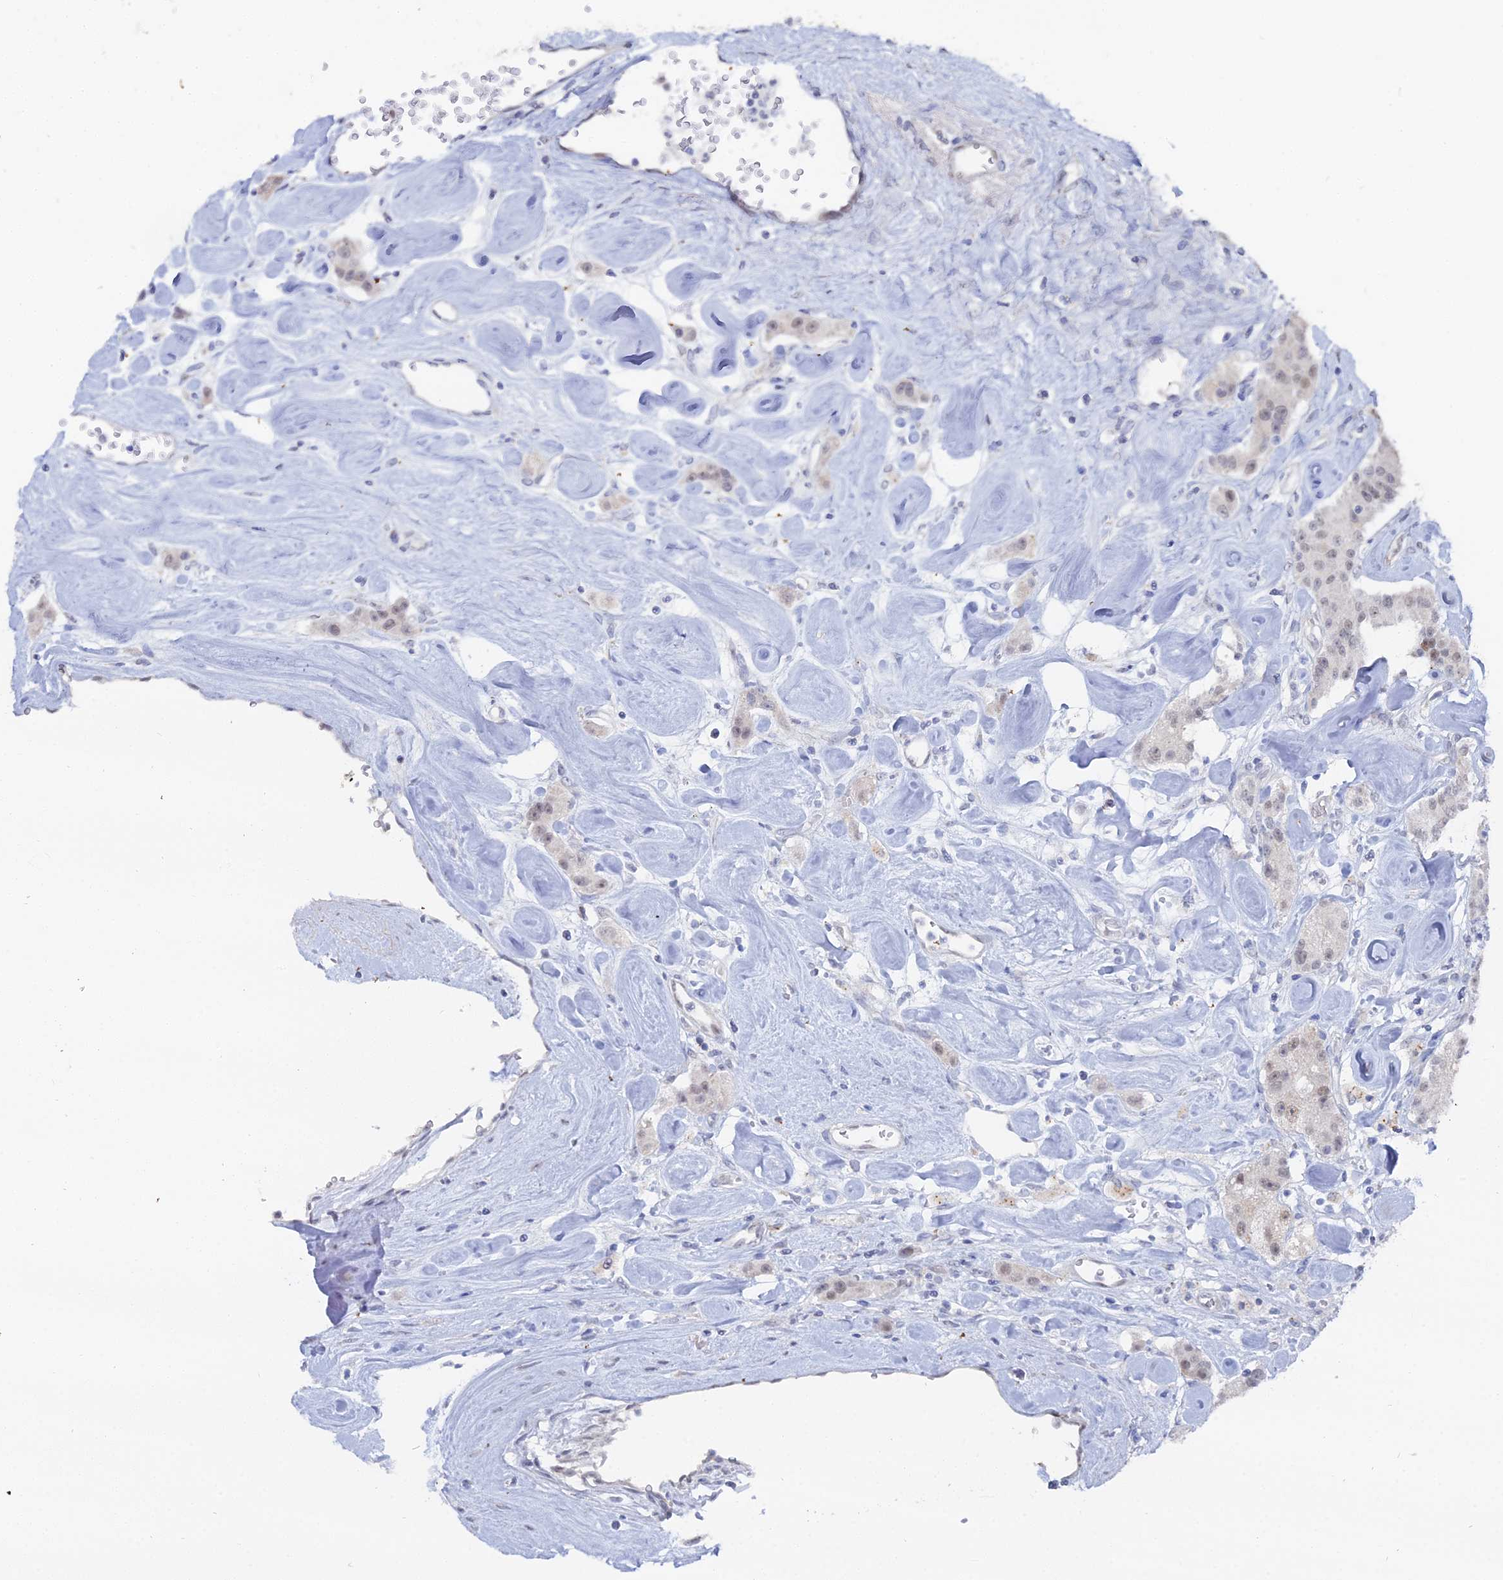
{"staining": {"intensity": "weak", "quantity": ">75%", "location": "nuclear"}, "tissue": "carcinoid", "cell_type": "Tumor cells", "image_type": "cancer", "snomed": [{"axis": "morphology", "description": "Carcinoid, malignant, NOS"}, {"axis": "topography", "description": "Pancreas"}], "caption": "Carcinoid stained with a brown dye demonstrates weak nuclear positive staining in about >75% of tumor cells.", "gene": "THAP4", "patient": {"sex": "male", "age": 41}}